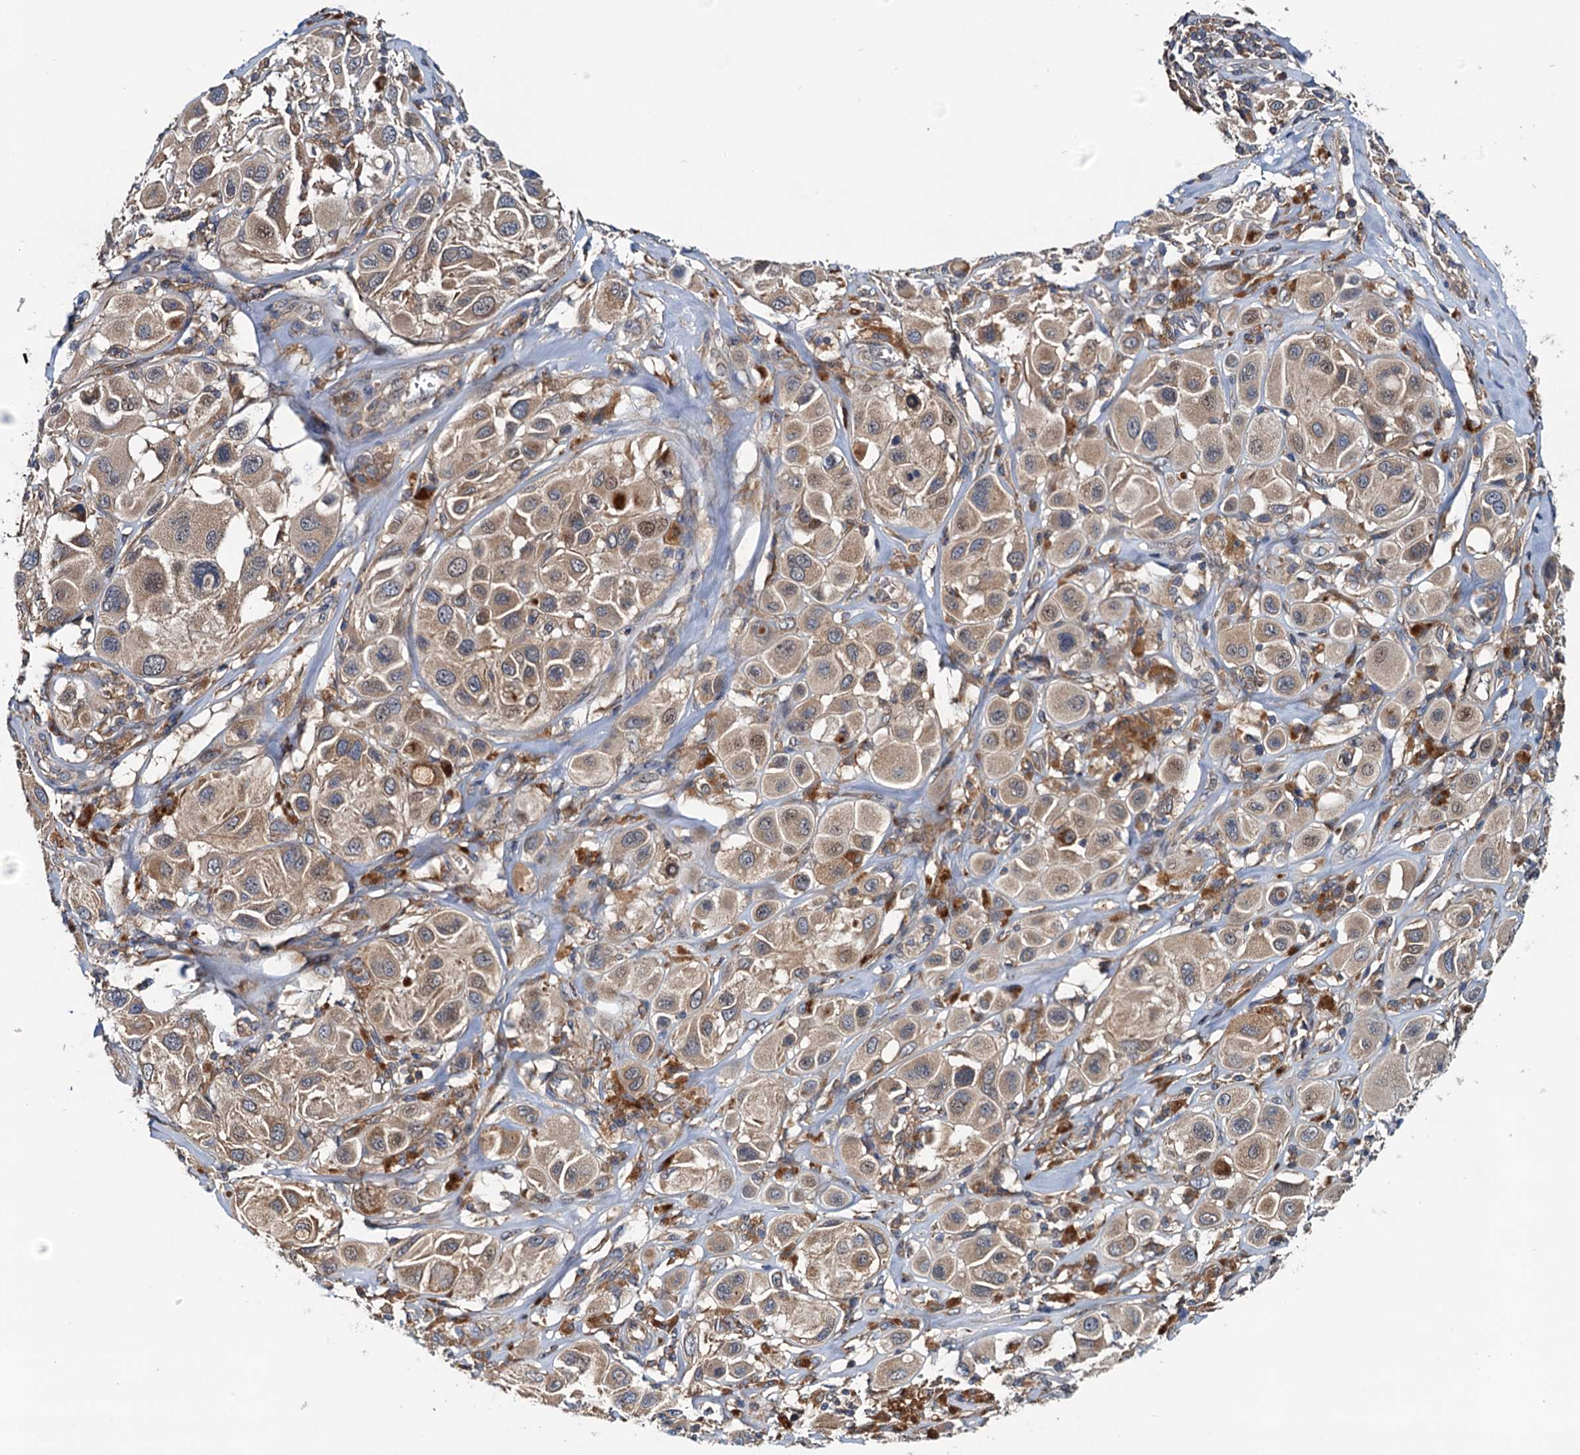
{"staining": {"intensity": "weak", "quantity": ">75%", "location": "cytoplasmic/membranous"}, "tissue": "melanoma", "cell_type": "Tumor cells", "image_type": "cancer", "snomed": [{"axis": "morphology", "description": "Malignant melanoma, Metastatic site"}, {"axis": "topography", "description": "Skin"}], "caption": "High-magnification brightfield microscopy of malignant melanoma (metastatic site) stained with DAB (3,3'-diaminobenzidine) (brown) and counterstained with hematoxylin (blue). tumor cells exhibit weak cytoplasmic/membranous staining is appreciated in about>75% of cells.", "gene": "EFL1", "patient": {"sex": "male", "age": 41}}